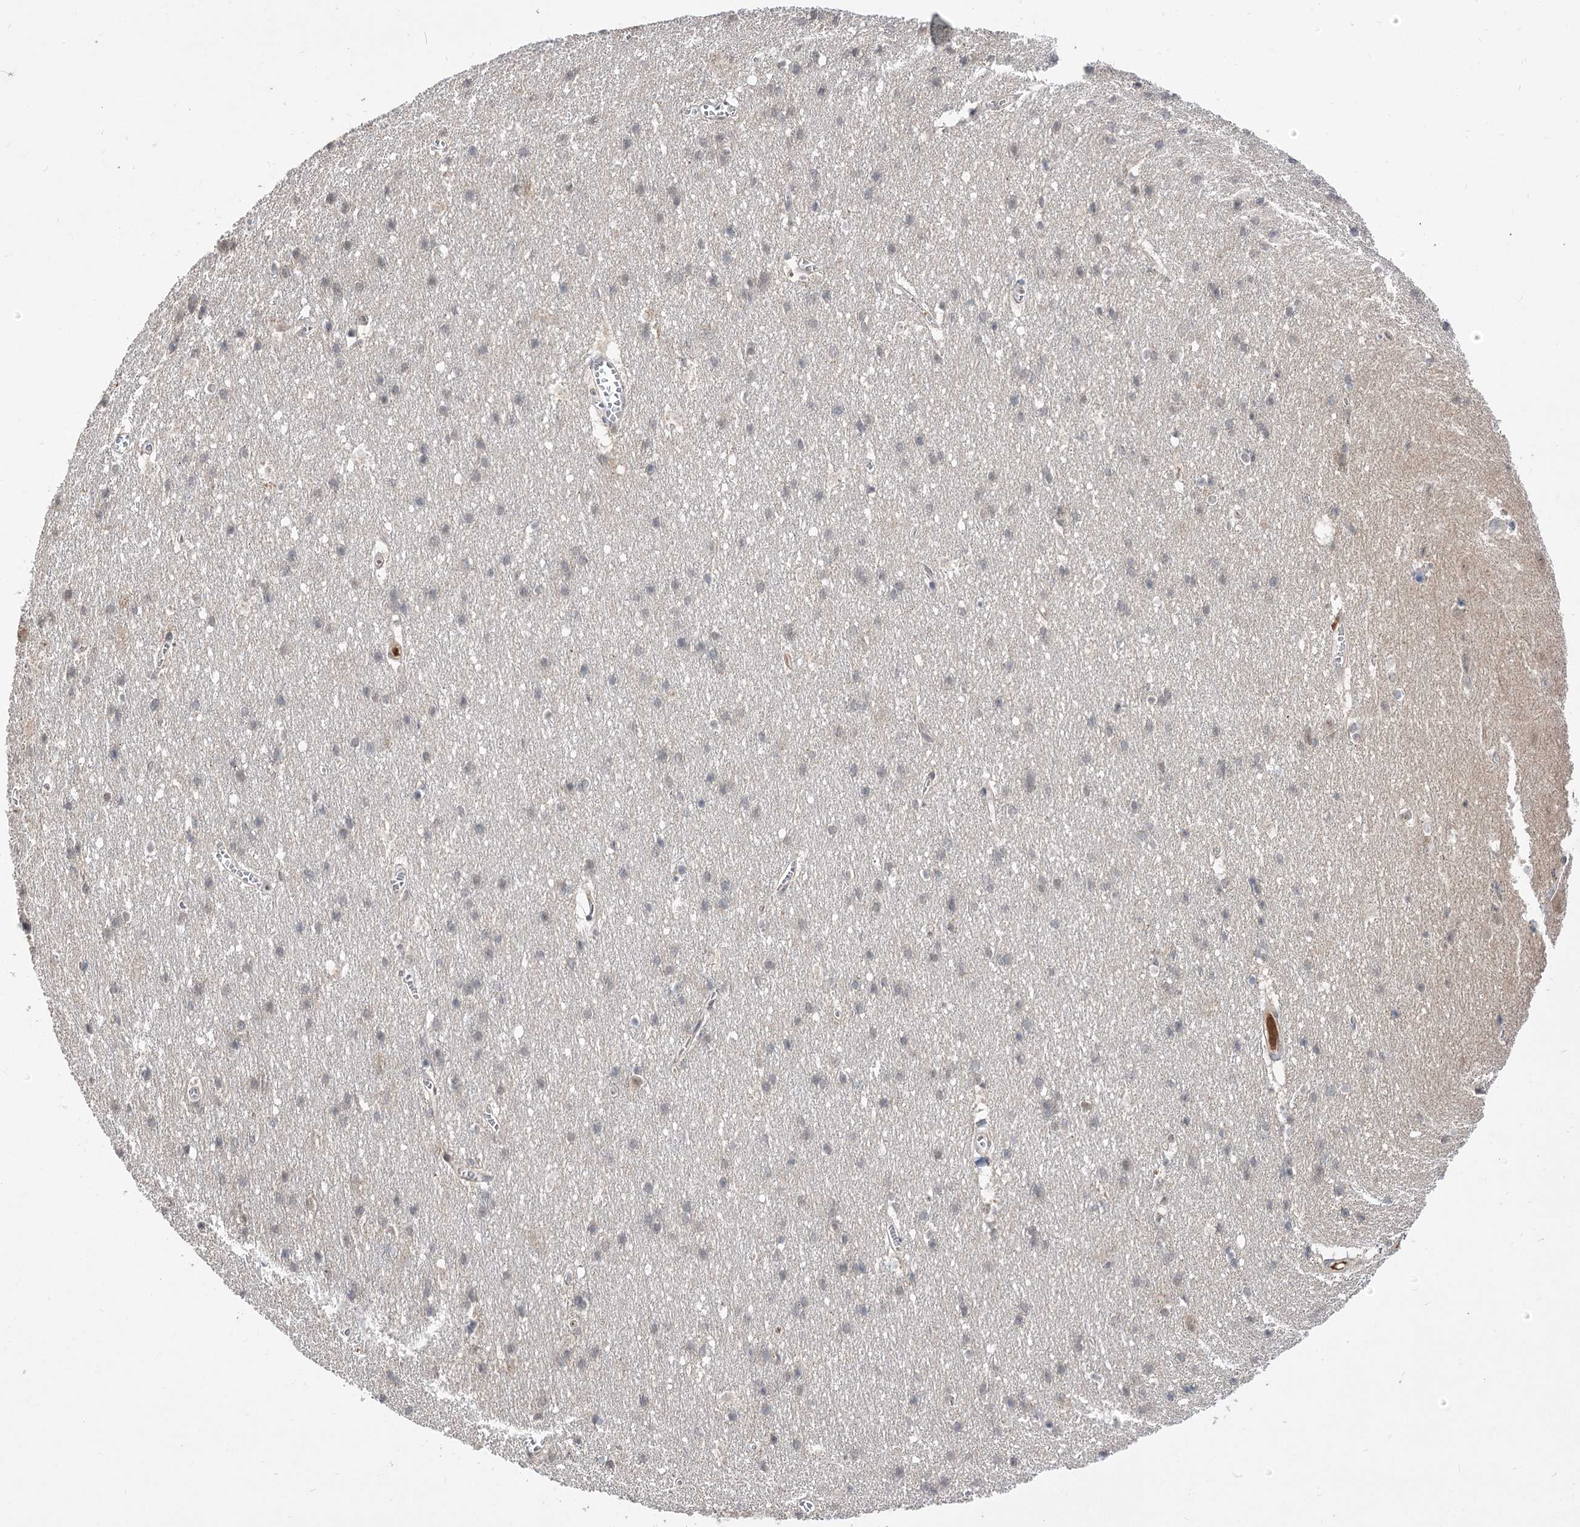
{"staining": {"intensity": "weak", "quantity": "25%-75%", "location": "cytoplasmic/membranous"}, "tissue": "cerebral cortex", "cell_type": "Endothelial cells", "image_type": "normal", "snomed": [{"axis": "morphology", "description": "Normal tissue, NOS"}, {"axis": "topography", "description": "Cerebral cortex"}], "caption": "Endothelial cells reveal weak cytoplasmic/membranous expression in about 25%-75% of cells in benign cerebral cortex.", "gene": "HELT", "patient": {"sex": "male", "age": 54}}